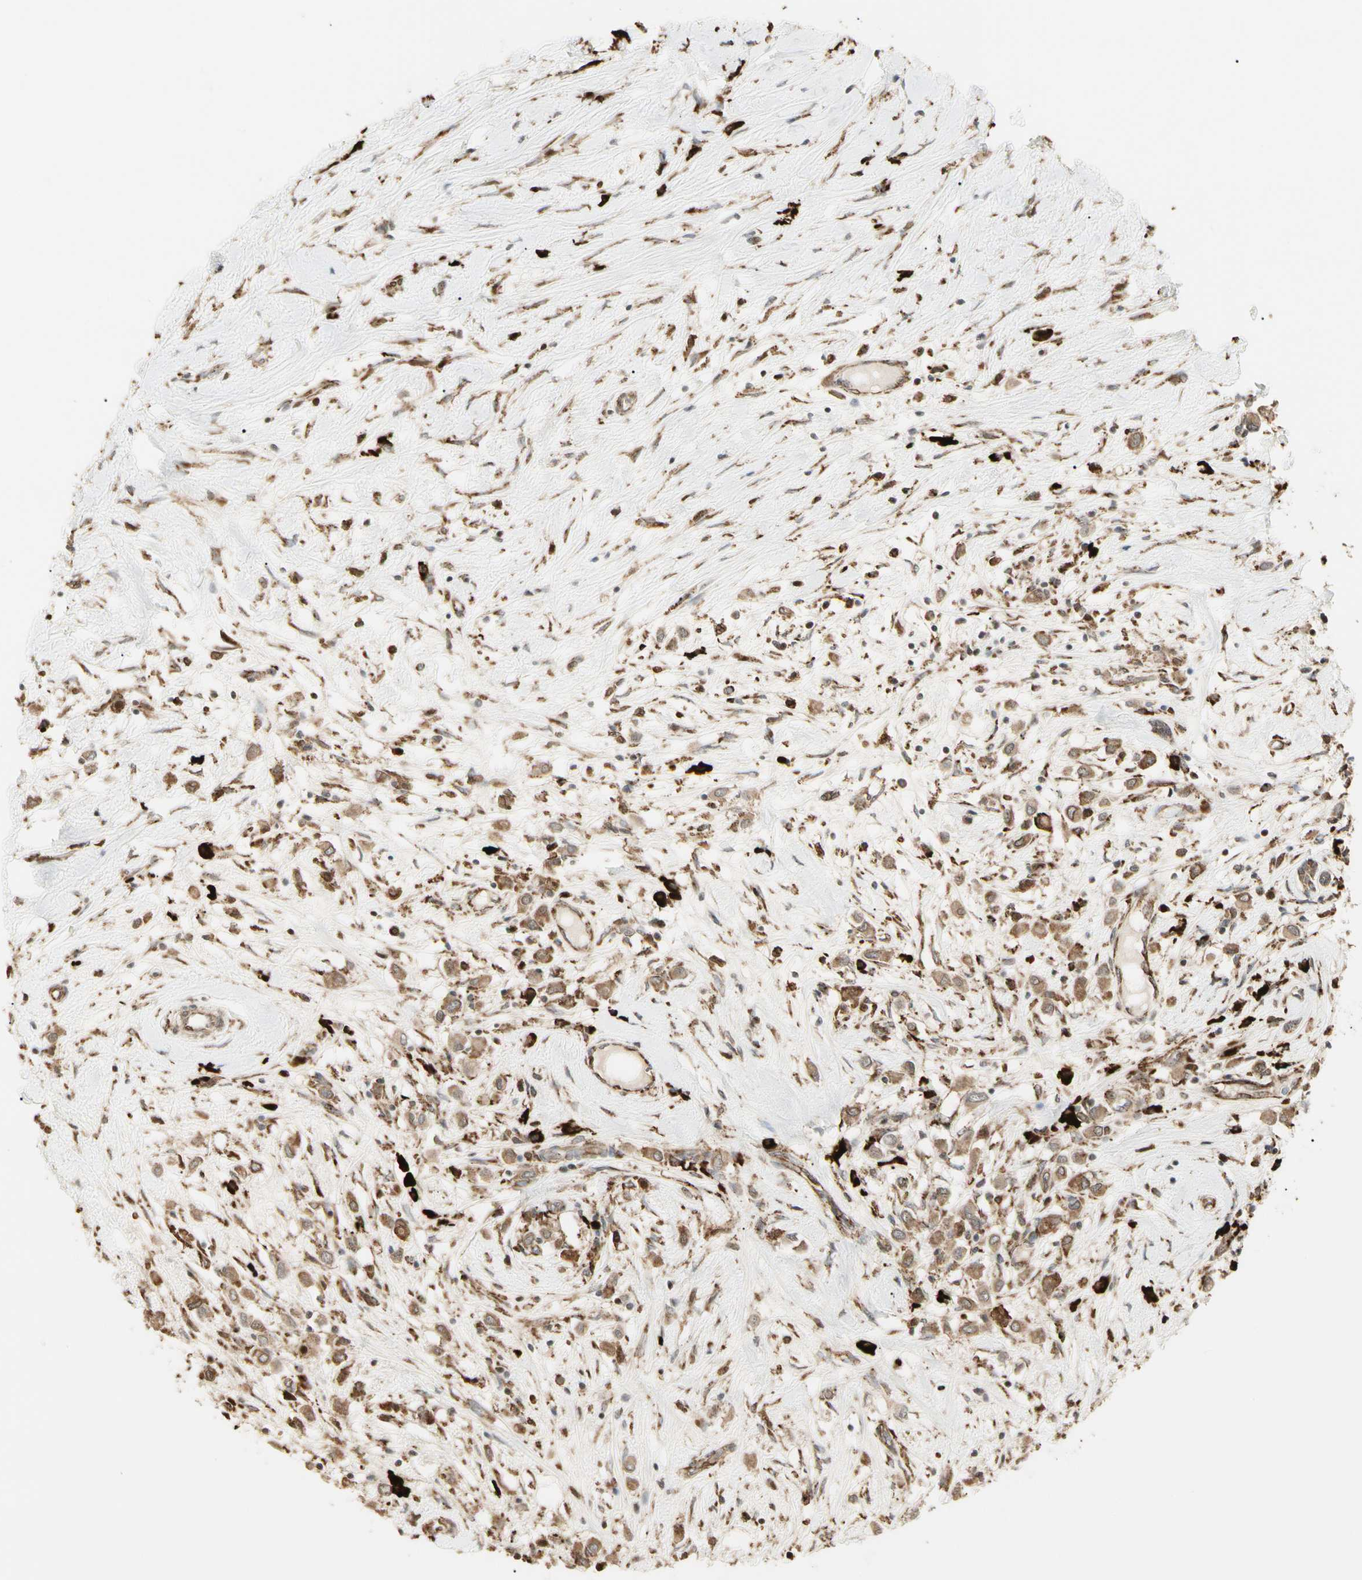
{"staining": {"intensity": "moderate", "quantity": ">75%", "location": "cytoplasmic/membranous"}, "tissue": "breast cancer", "cell_type": "Tumor cells", "image_type": "cancer", "snomed": [{"axis": "morphology", "description": "Duct carcinoma"}, {"axis": "topography", "description": "Breast"}], "caption": "Immunohistochemistry (IHC) histopathology image of neoplastic tissue: human infiltrating ductal carcinoma (breast) stained using IHC exhibits medium levels of moderate protein expression localized specifically in the cytoplasmic/membranous of tumor cells, appearing as a cytoplasmic/membranous brown color.", "gene": "HSP90B1", "patient": {"sex": "female", "age": 61}}